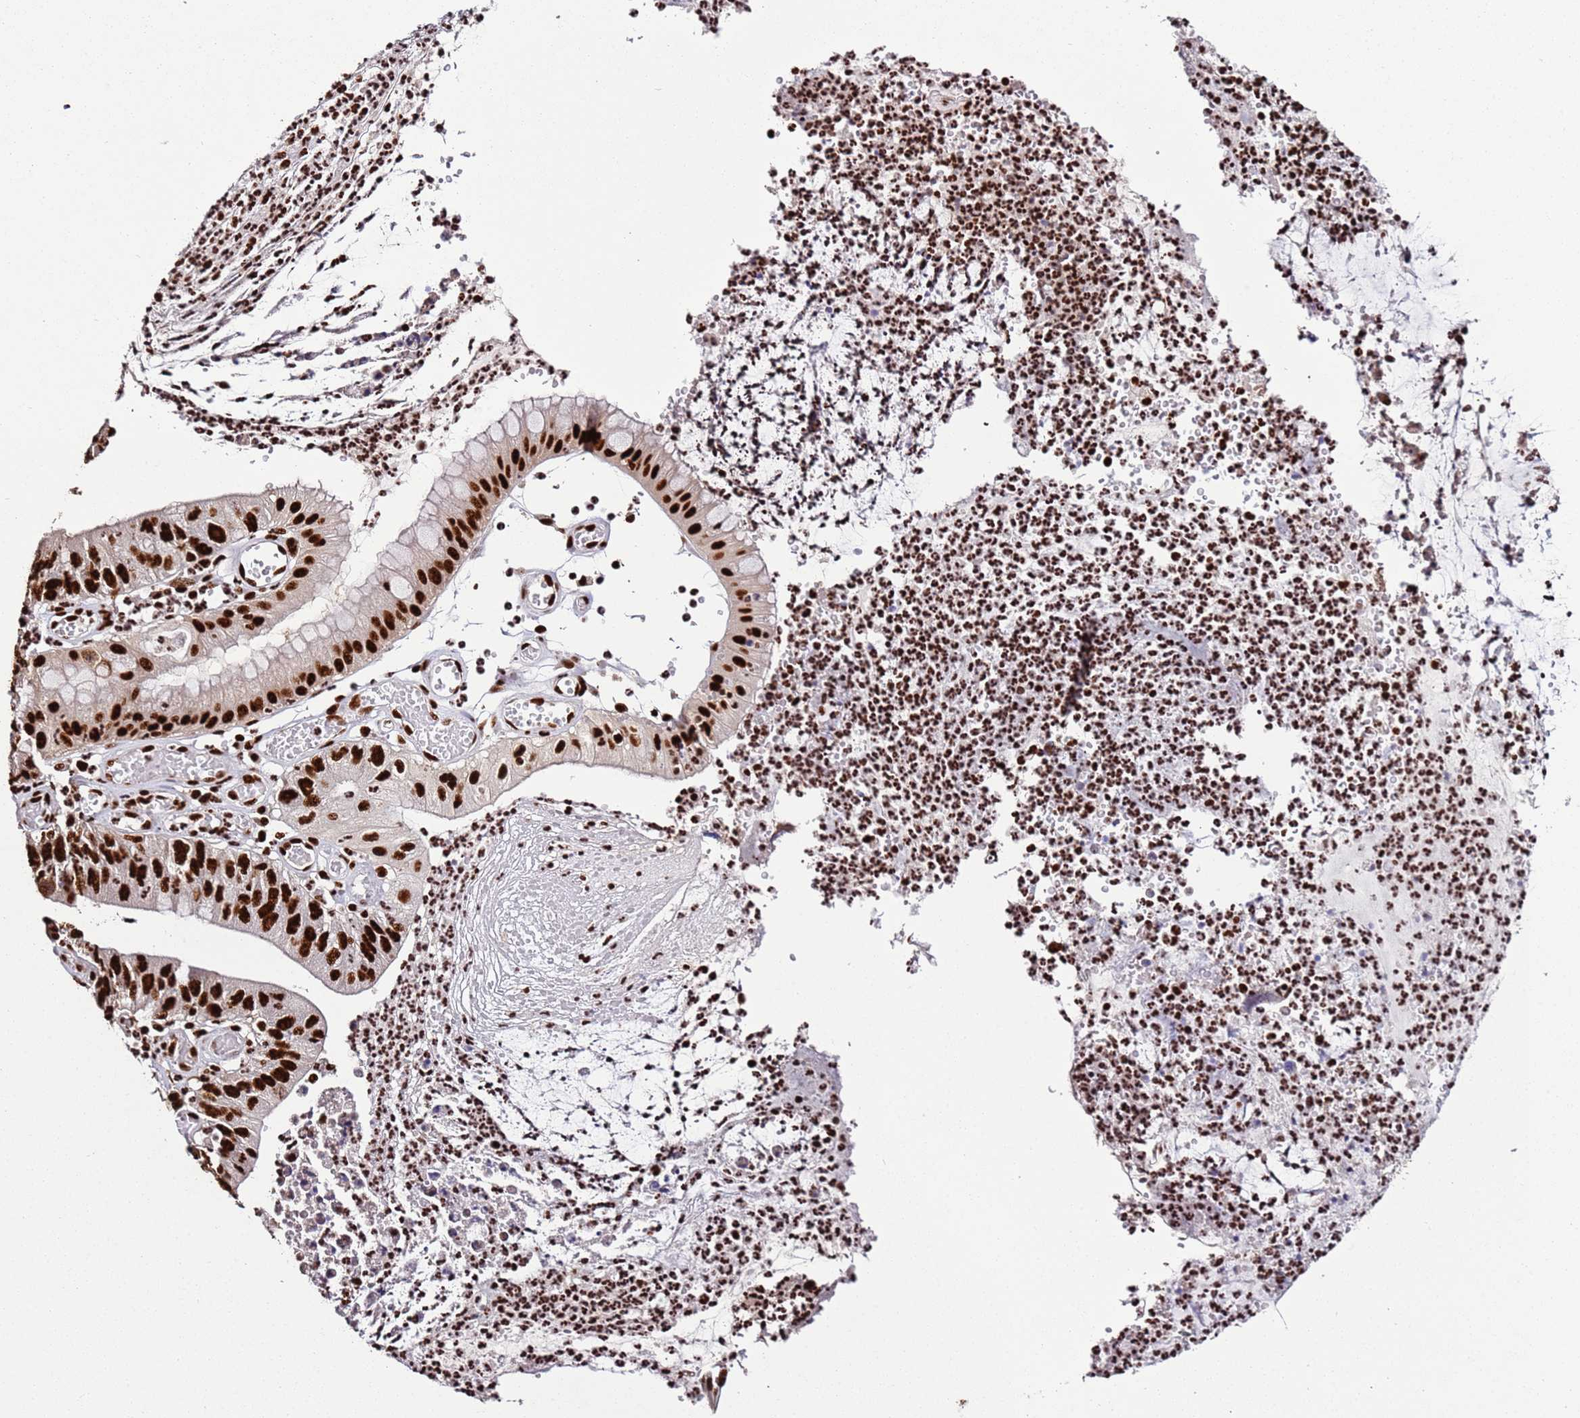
{"staining": {"intensity": "strong", "quantity": ">75%", "location": "nuclear"}, "tissue": "stomach cancer", "cell_type": "Tumor cells", "image_type": "cancer", "snomed": [{"axis": "morphology", "description": "Adenocarcinoma, NOS"}, {"axis": "topography", "description": "Stomach"}], "caption": "An image of stomach cancer (adenocarcinoma) stained for a protein exhibits strong nuclear brown staining in tumor cells. The staining is performed using DAB brown chromogen to label protein expression. The nuclei are counter-stained blue using hematoxylin.", "gene": "C6orf226", "patient": {"sex": "male", "age": 59}}